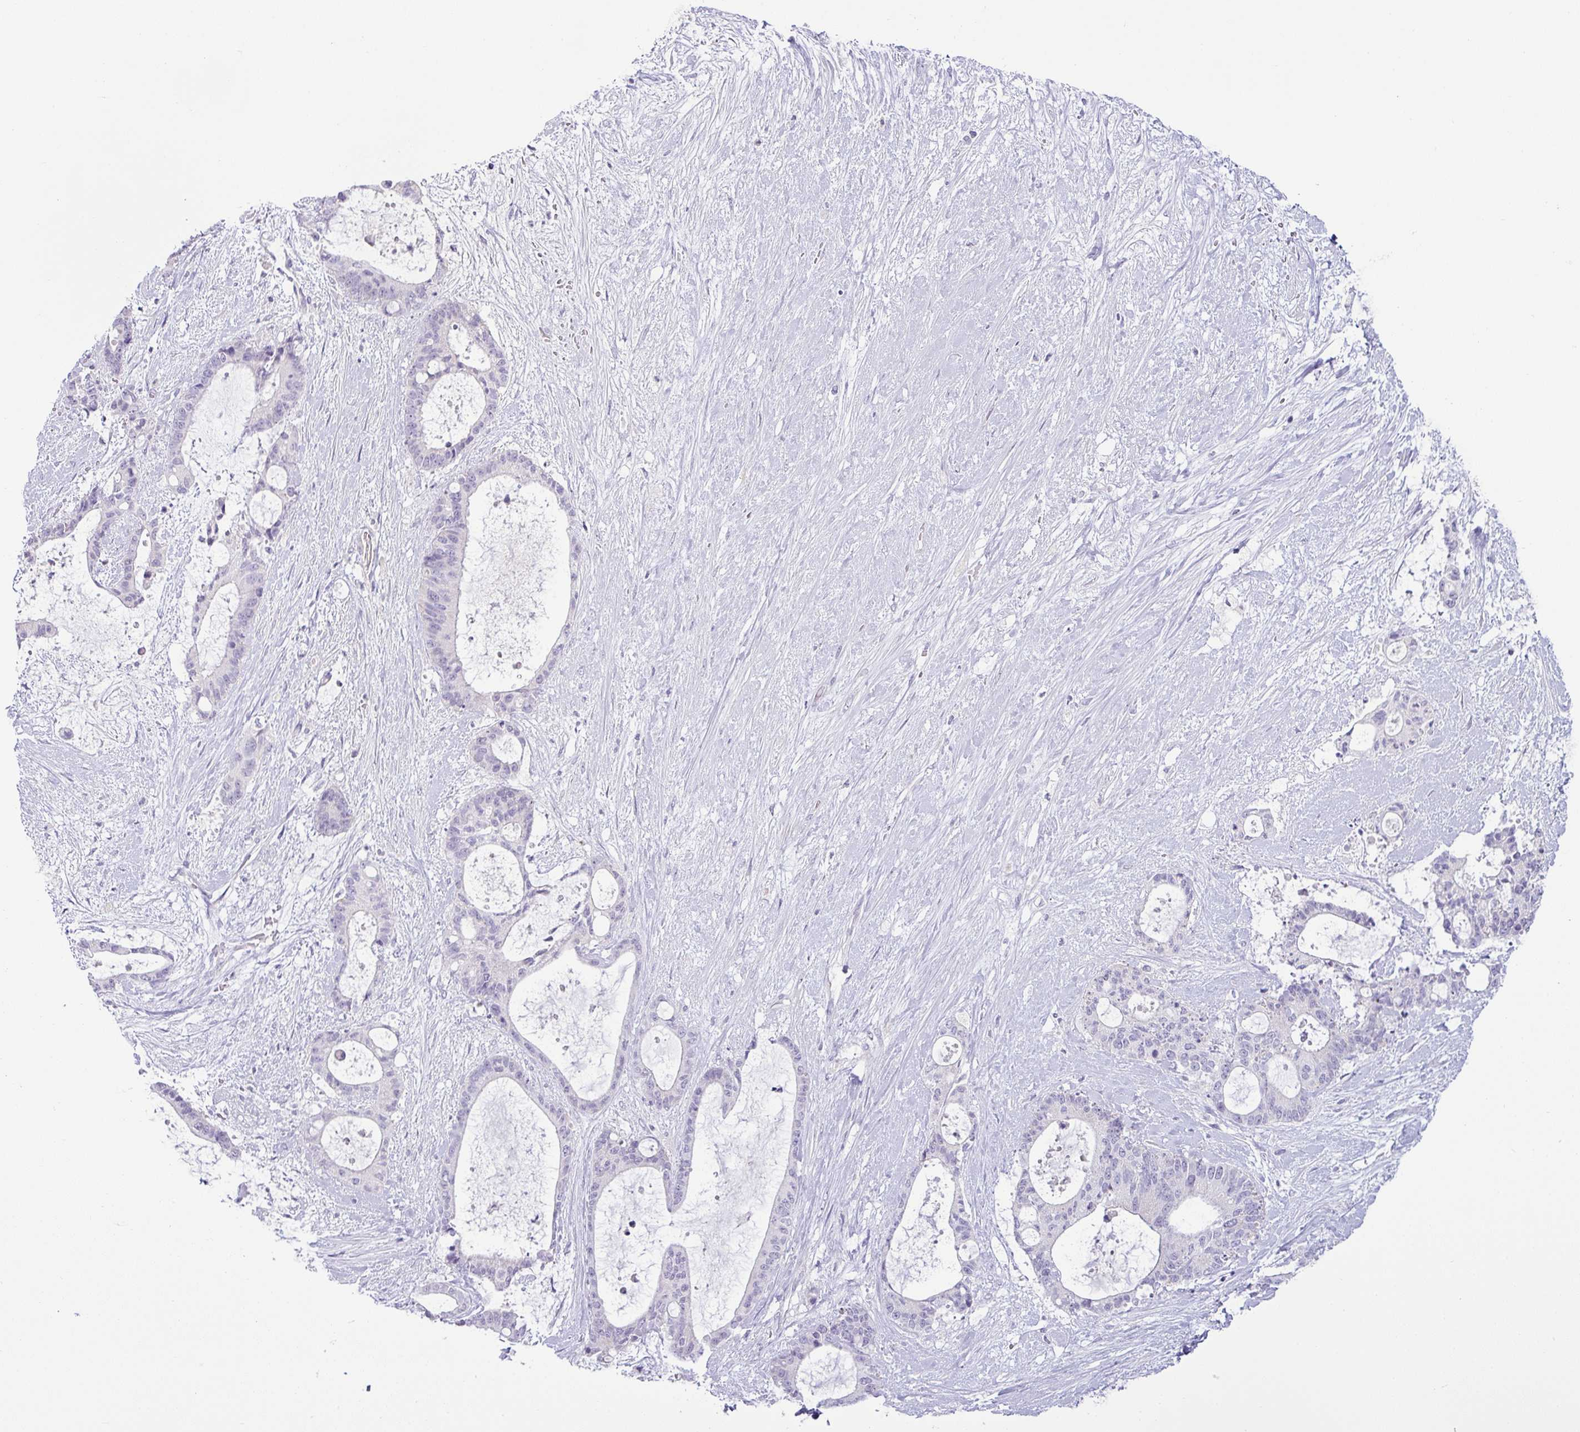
{"staining": {"intensity": "negative", "quantity": "none", "location": "none"}, "tissue": "liver cancer", "cell_type": "Tumor cells", "image_type": "cancer", "snomed": [{"axis": "morphology", "description": "Normal tissue, NOS"}, {"axis": "morphology", "description": "Cholangiocarcinoma"}, {"axis": "topography", "description": "Liver"}, {"axis": "topography", "description": "Peripheral nerve tissue"}], "caption": "This is an IHC photomicrograph of human liver cancer (cholangiocarcinoma). There is no staining in tumor cells.", "gene": "HBEGF", "patient": {"sex": "female", "age": 73}}